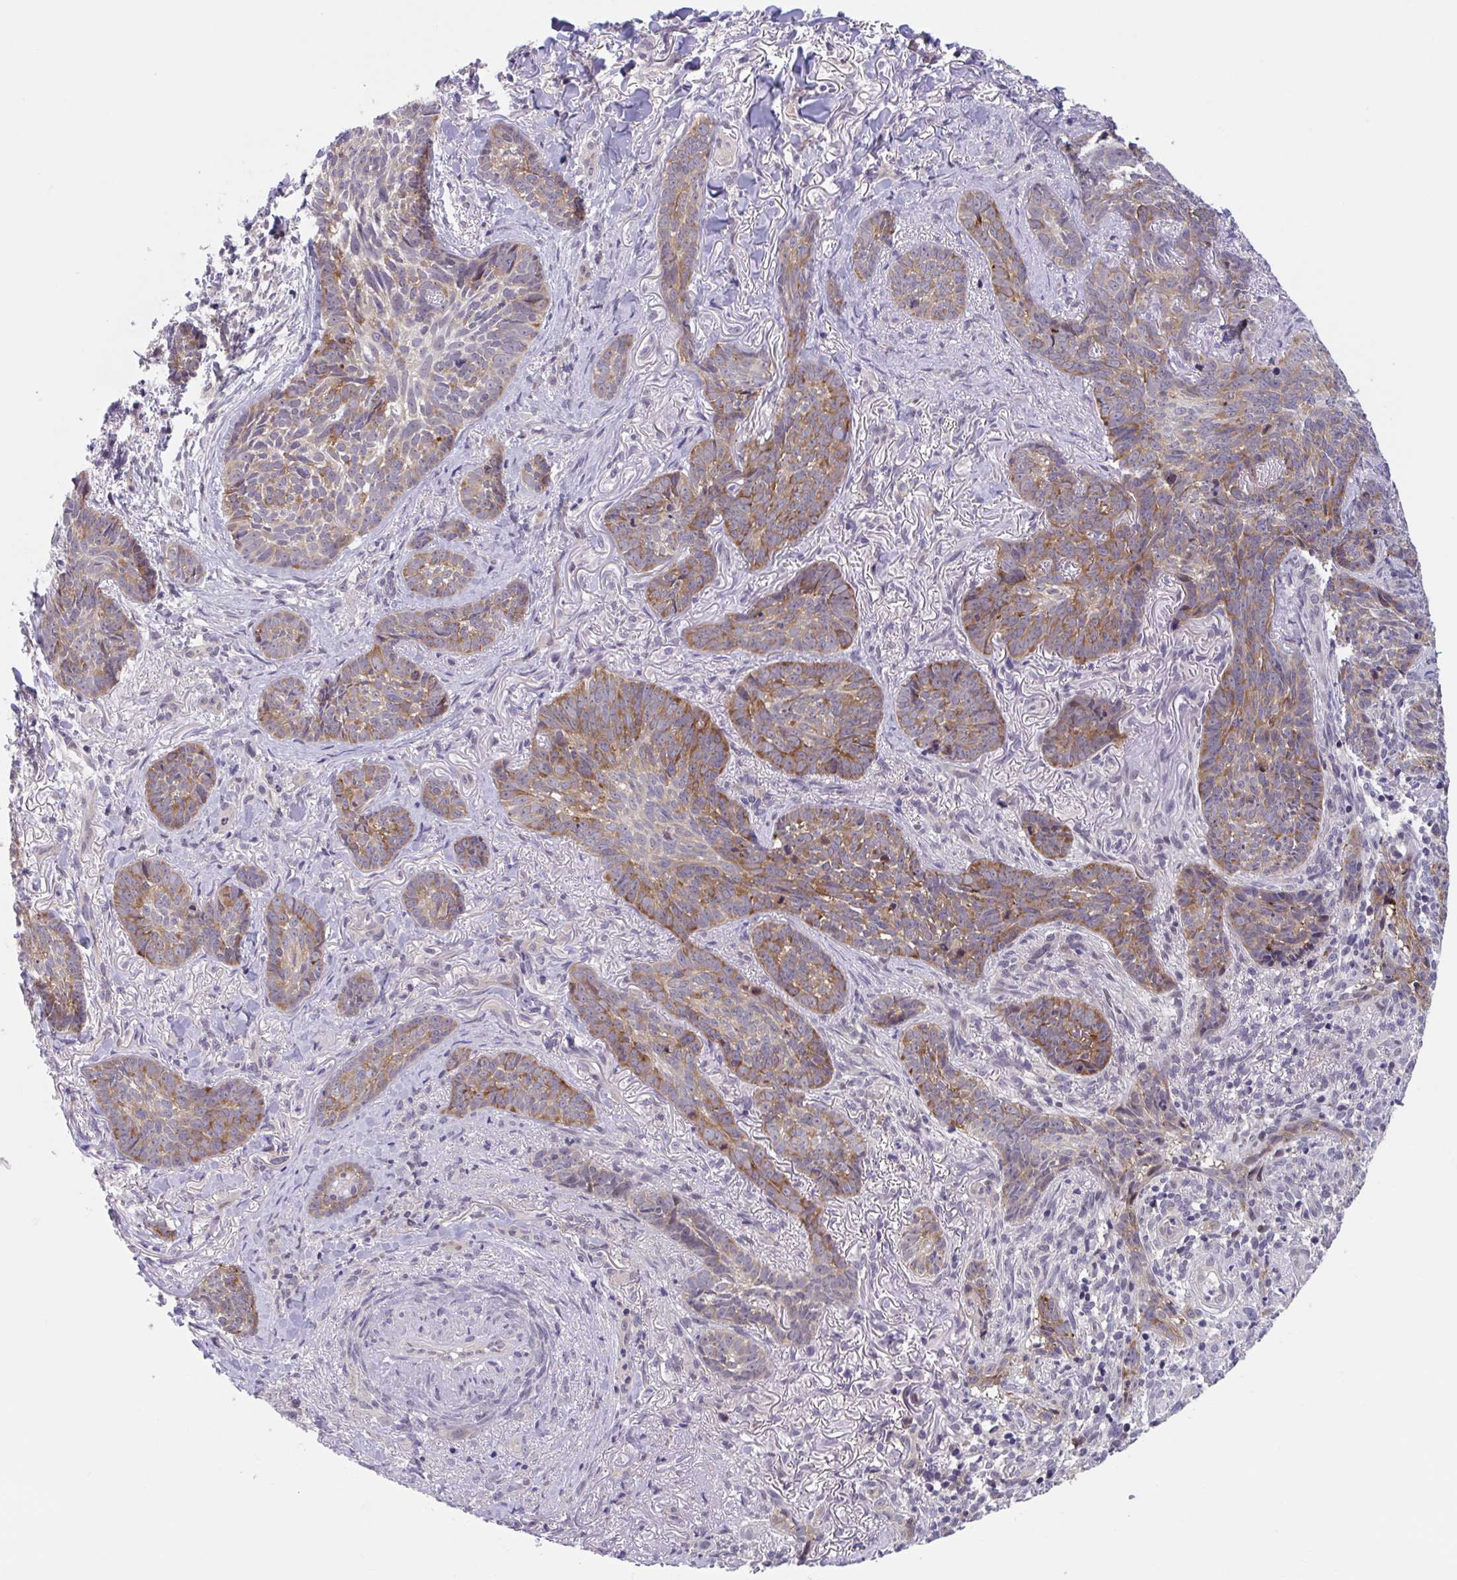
{"staining": {"intensity": "moderate", "quantity": ">75%", "location": "cytoplasmic/membranous"}, "tissue": "skin cancer", "cell_type": "Tumor cells", "image_type": "cancer", "snomed": [{"axis": "morphology", "description": "Basal cell carcinoma"}, {"axis": "topography", "description": "Skin"}, {"axis": "topography", "description": "Skin of face"}], "caption": "Human skin cancer (basal cell carcinoma) stained with a brown dye displays moderate cytoplasmic/membranous positive positivity in approximately >75% of tumor cells.", "gene": "RIOK1", "patient": {"sex": "male", "age": 88}}